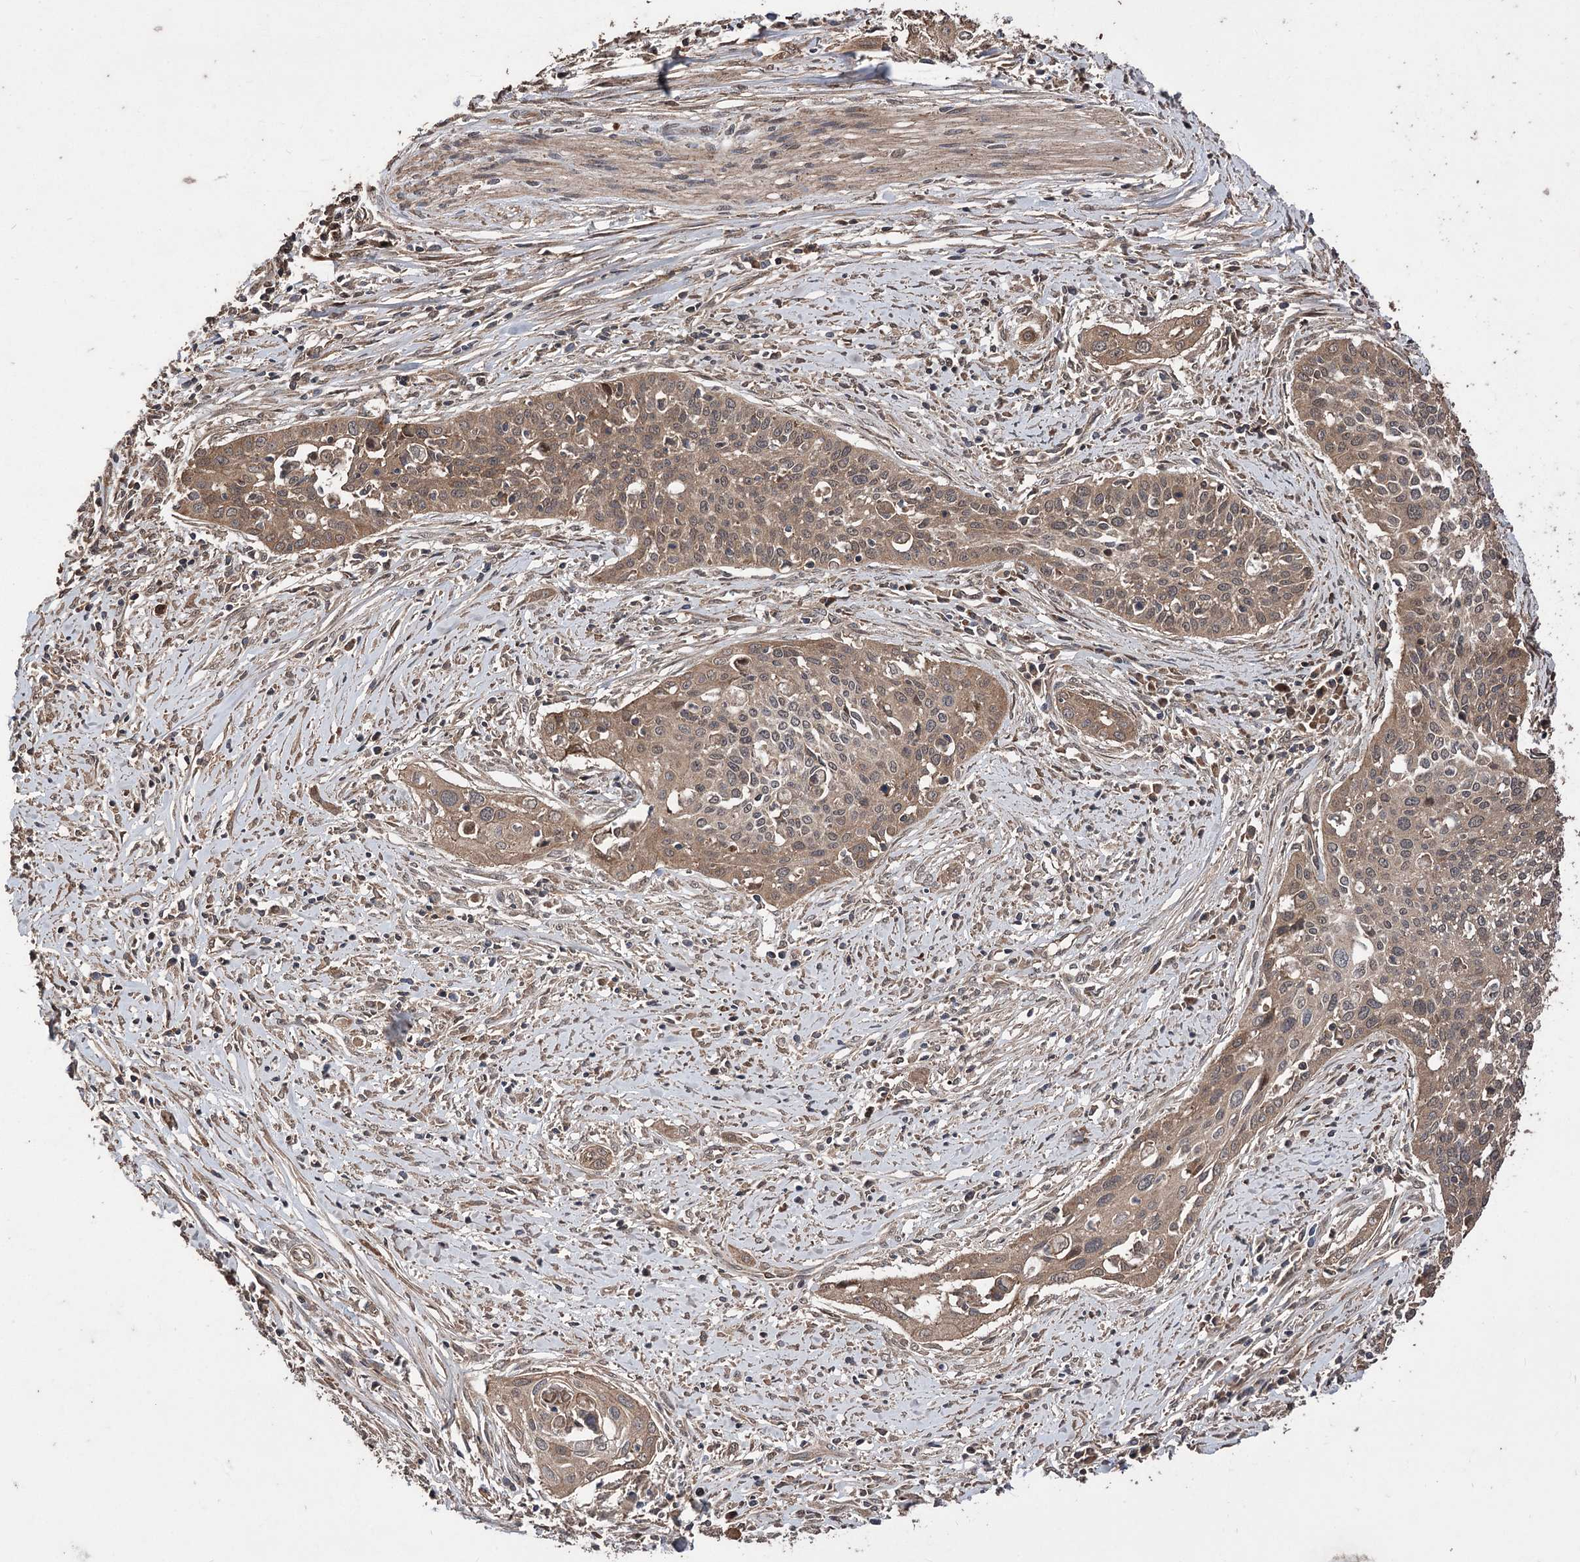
{"staining": {"intensity": "moderate", "quantity": ">75%", "location": "cytoplasmic/membranous"}, "tissue": "cervical cancer", "cell_type": "Tumor cells", "image_type": "cancer", "snomed": [{"axis": "morphology", "description": "Squamous cell carcinoma, NOS"}, {"axis": "topography", "description": "Cervix"}], "caption": "Cervical cancer (squamous cell carcinoma) stained for a protein demonstrates moderate cytoplasmic/membranous positivity in tumor cells. Nuclei are stained in blue.", "gene": "RASSF3", "patient": {"sex": "female", "age": 34}}